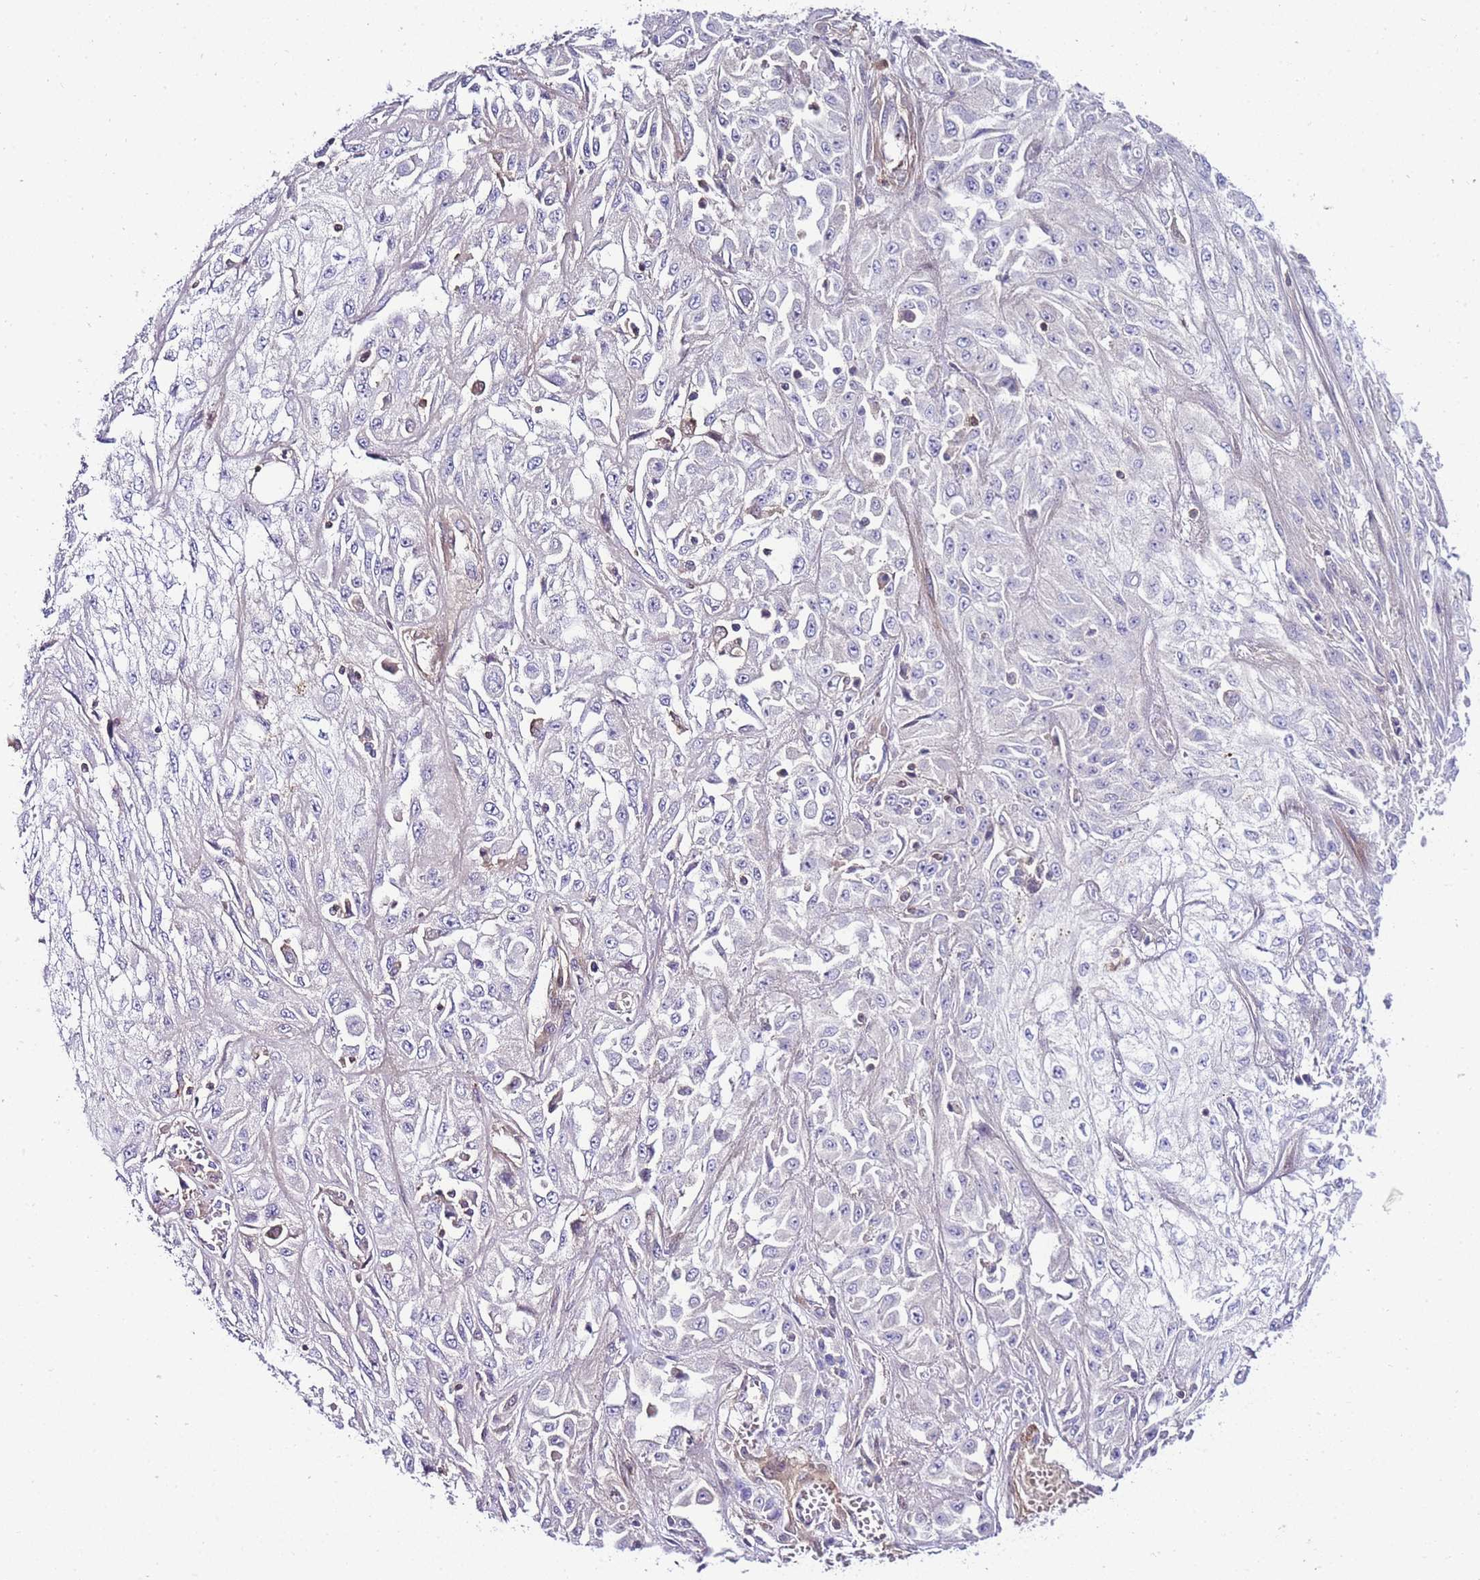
{"staining": {"intensity": "negative", "quantity": "none", "location": "none"}, "tissue": "skin cancer", "cell_type": "Tumor cells", "image_type": "cancer", "snomed": [{"axis": "morphology", "description": "Squamous cell carcinoma, NOS"}, {"axis": "morphology", "description": "Squamous cell carcinoma, metastatic, NOS"}, {"axis": "topography", "description": "Skin"}, {"axis": "topography", "description": "Lymph node"}], "caption": "Protein analysis of skin cancer (squamous cell carcinoma) demonstrates no significant expression in tumor cells.", "gene": "FBN3", "patient": {"sex": "male", "age": 75}}